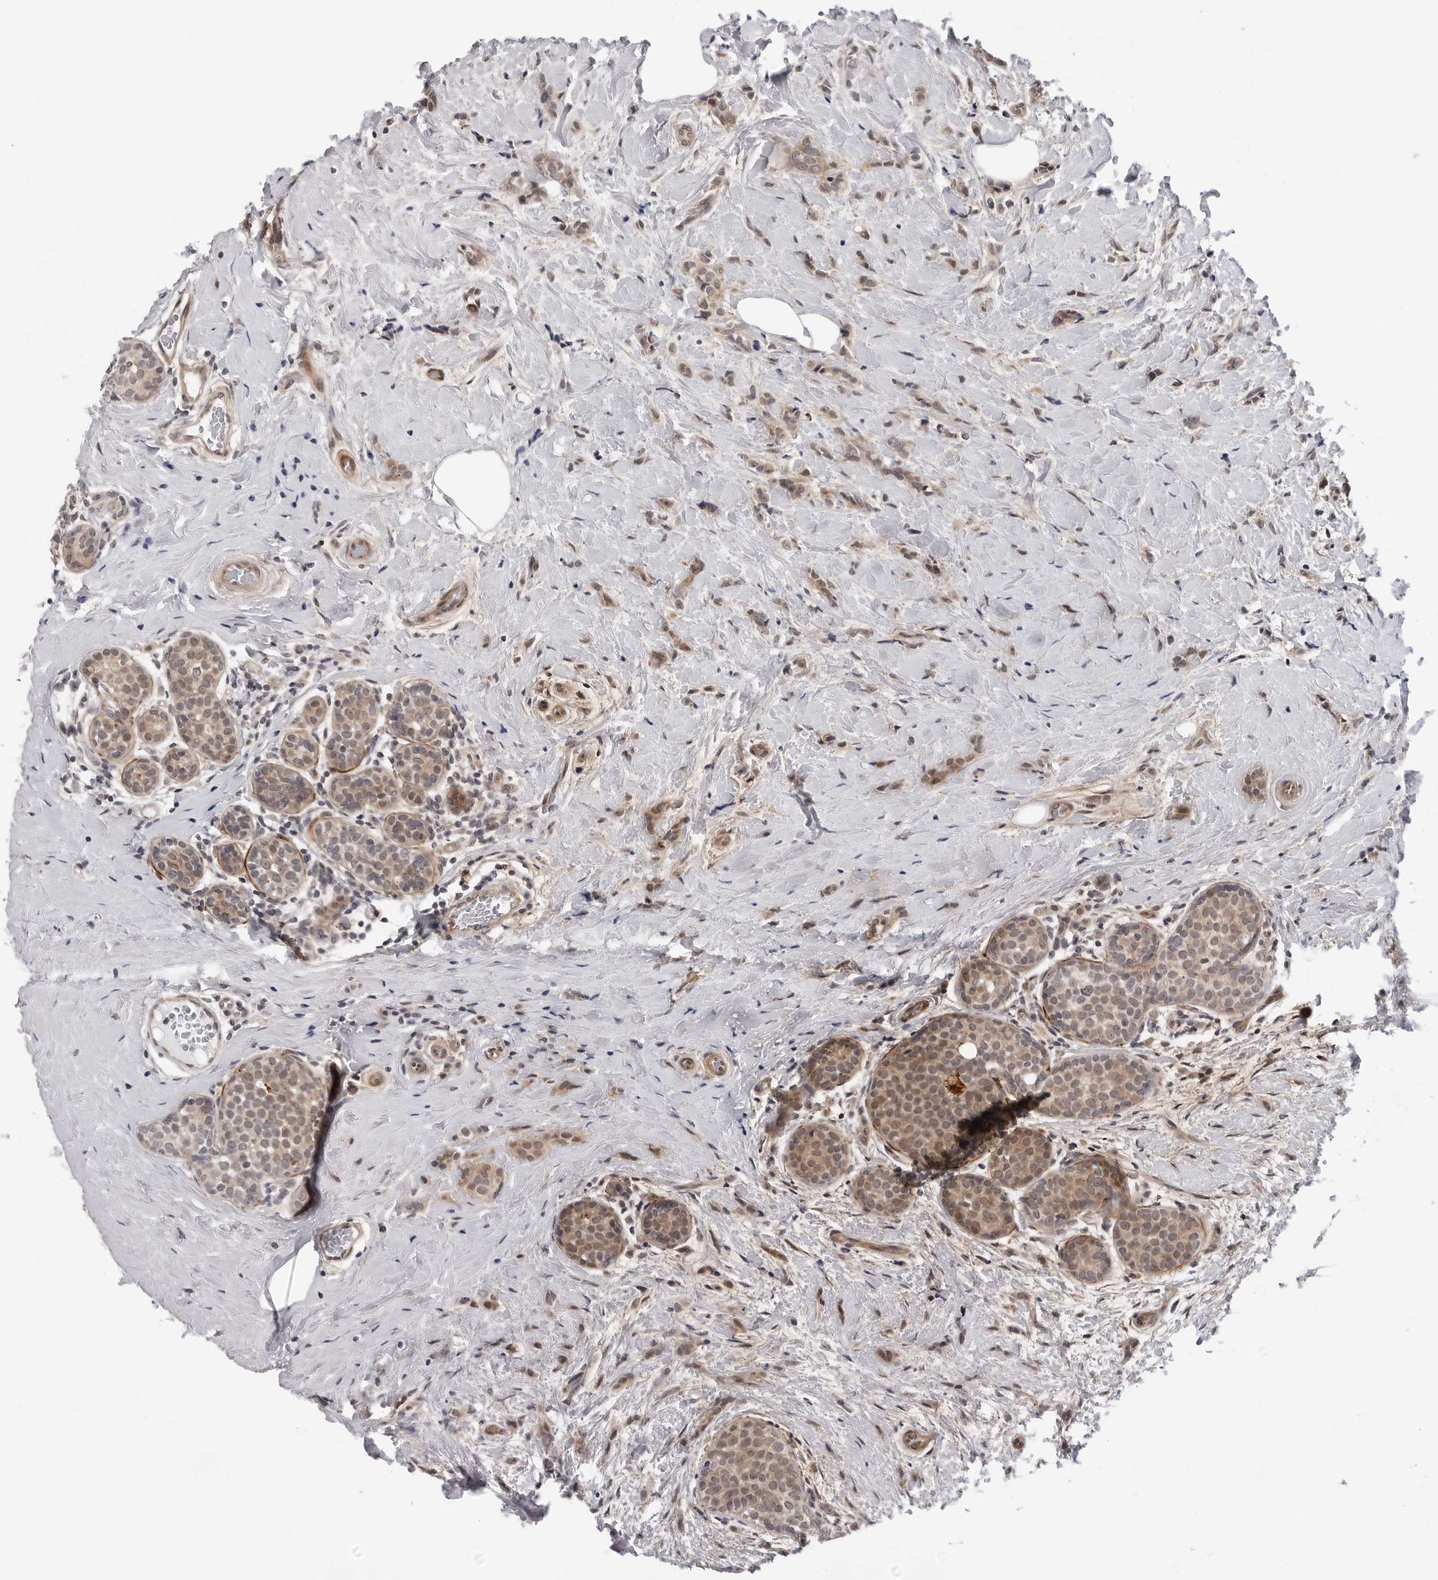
{"staining": {"intensity": "weak", "quantity": ">75%", "location": "cytoplasmic/membranous,nuclear"}, "tissue": "breast cancer", "cell_type": "Tumor cells", "image_type": "cancer", "snomed": [{"axis": "morphology", "description": "Lobular carcinoma, in situ"}, {"axis": "morphology", "description": "Lobular carcinoma"}, {"axis": "topography", "description": "Breast"}], "caption": "Protein staining demonstrates weak cytoplasmic/membranous and nuclear expression in about >75% of tumor cells in lobular carcinoma in situ (breast).", "gene": "KIAA1614", "patient": {"sex": "female", "age": 41}}